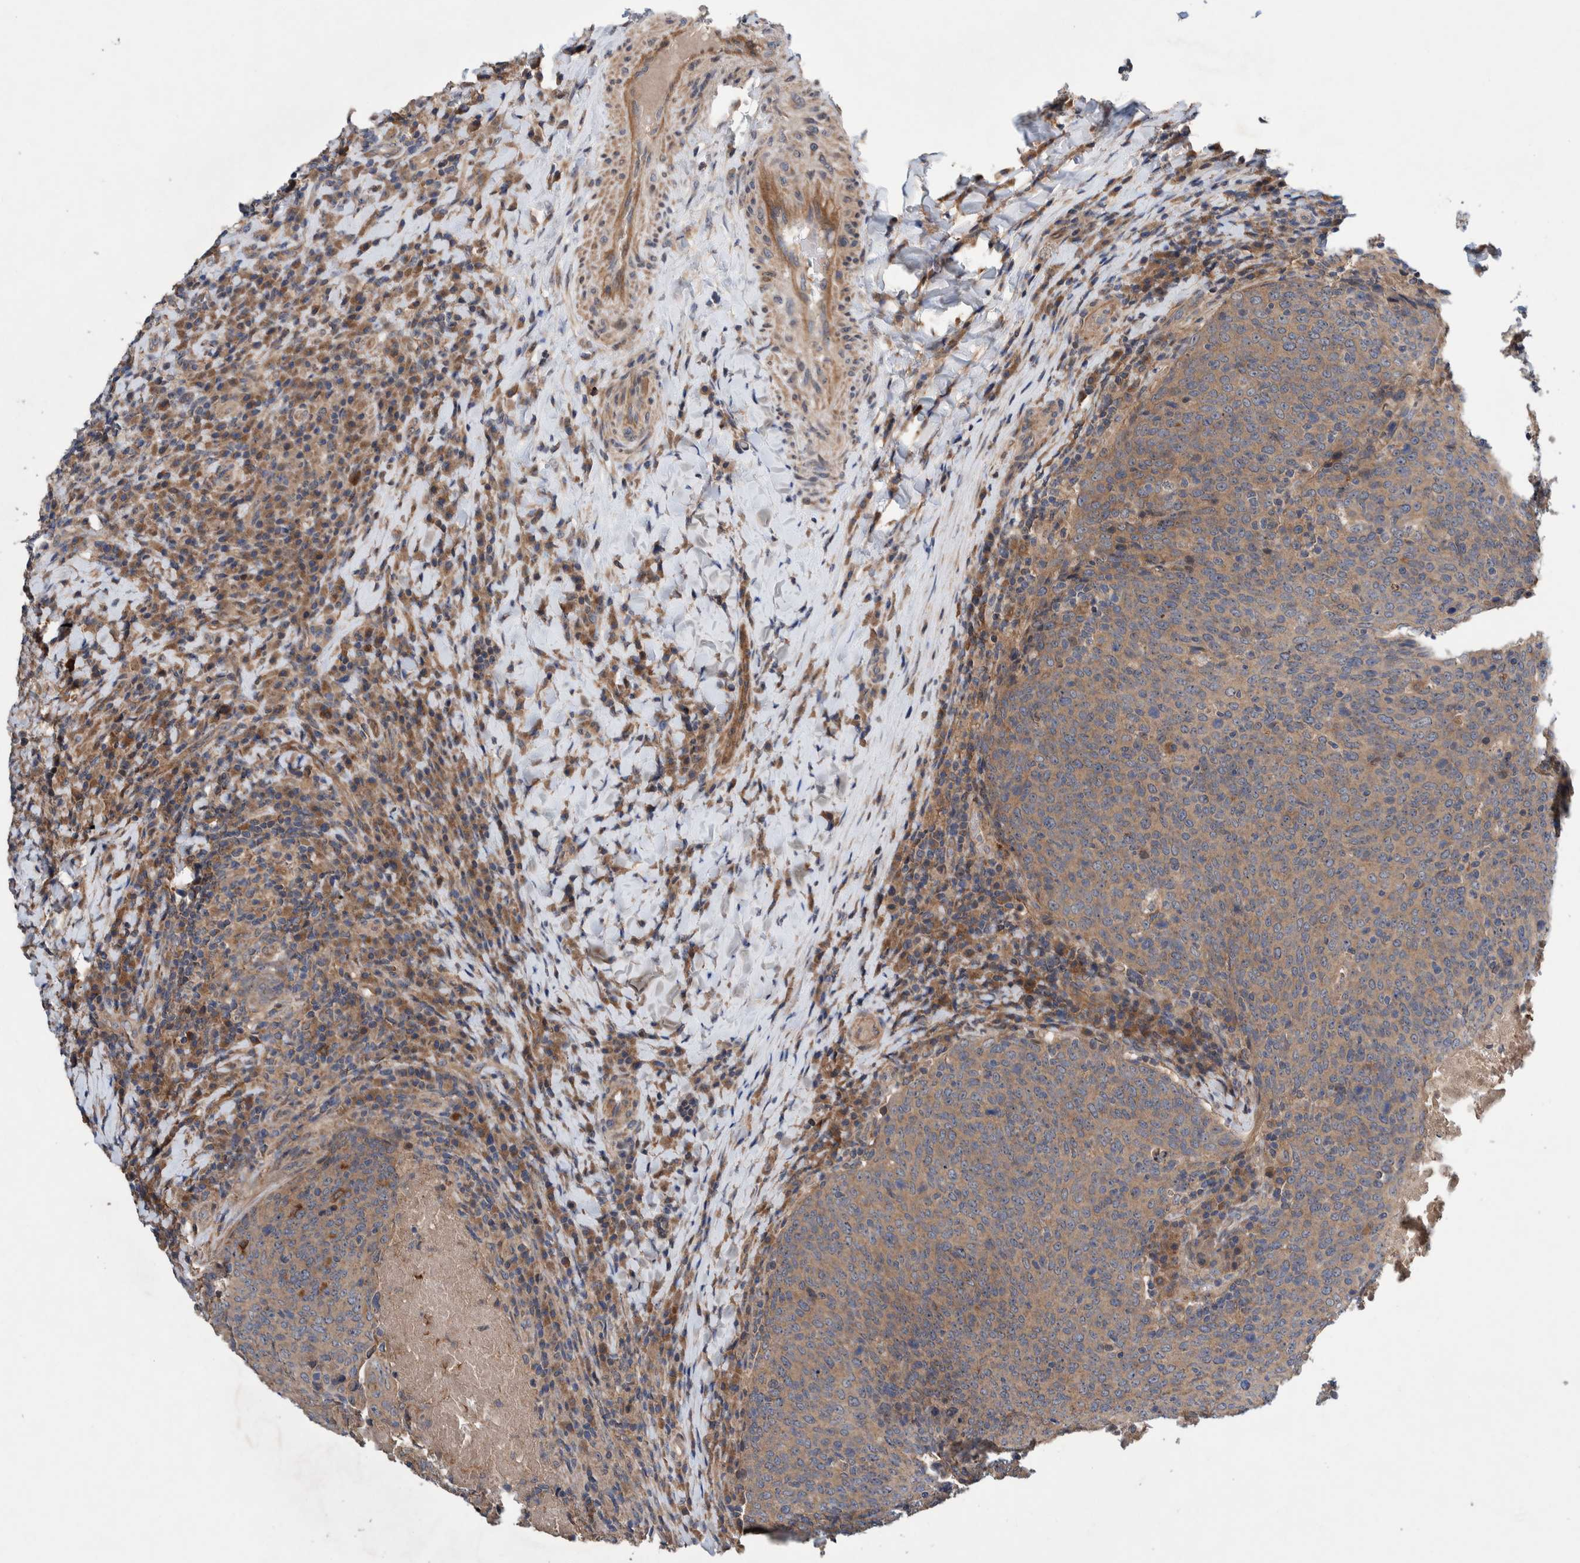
{"staining": {"intensity": "weak", "quantity": ">75%", "location": "cytoplasmic/membranous"}, "tissue": "head and neck cancer", "cell_type": "Tumor cells", "image_type": "cancer", "snomed": [{"axis": "morphology", "description": "Squamous cell carcinoma, NOS"}, {"axis": "morphology", "description": "Squamous cell carcinoma, metastatic, NOS"}, {"axis": "topography", "description": "Lymph node"}, {"axis": "topography", "description": "Head-Neck"}], "caption": "This histopathology image exhibits head and neck cancer (squamous cell carcinoma) stained with IHC to label a protein in brown. The cytoplasmic/membranous of tumor cells show weak positivity for the protein. Nuclei are counter-stained blue.", "gene": "PIK3R6", "patient": {"sex": "male", "age": 62}}